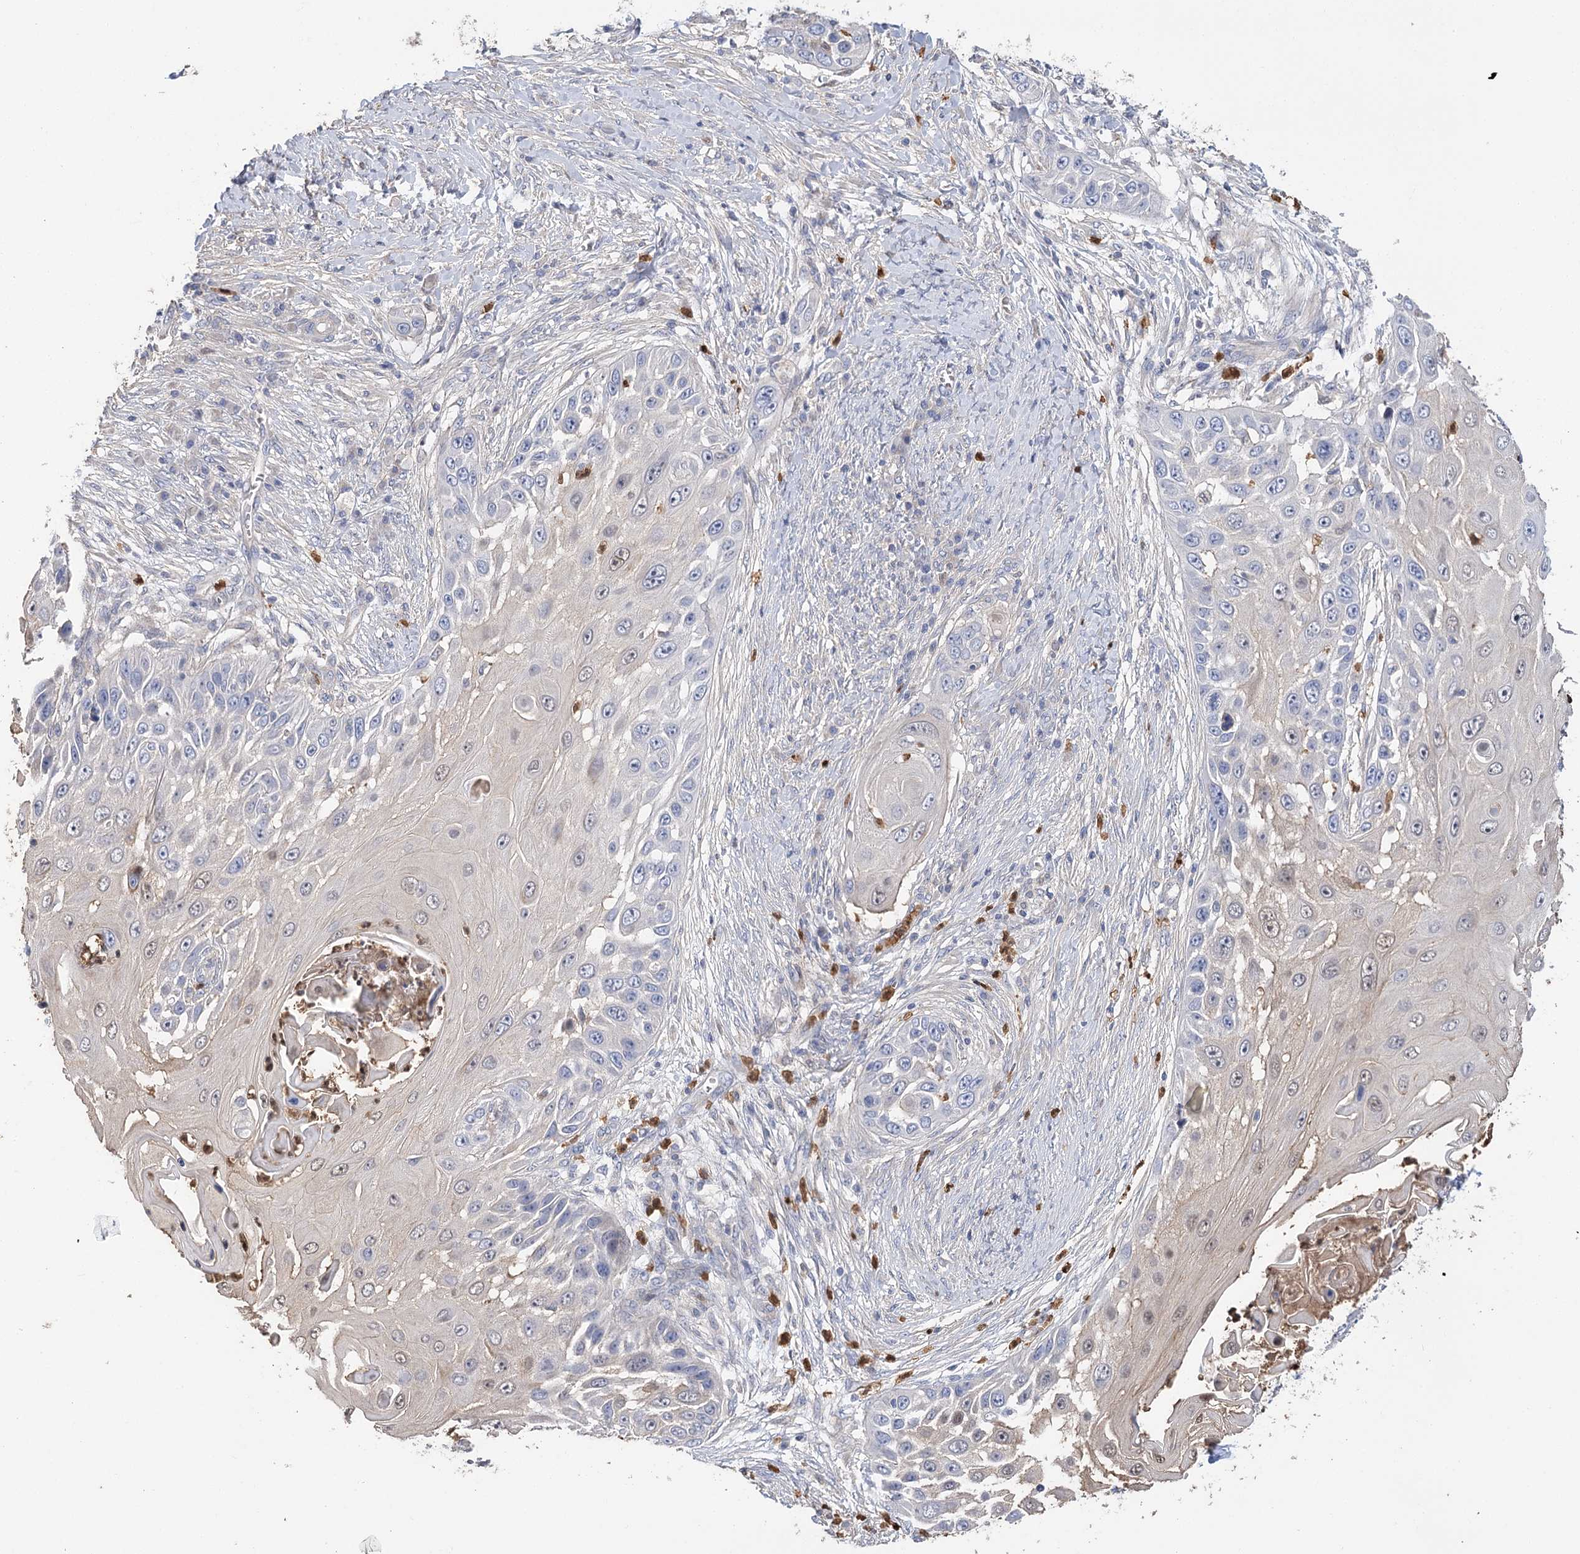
{"staining": {"intensity": "negative", "quantity": "none", "location": "none"}, "tissue": "skin cancer", "cell_type": "Tumor cells", "image_type": "cancer", "snomed": [{"axis": "morphology", "description": "Squamous cell carcinoma, NOS"}, {"axis": "topography", "description": "Skin"}], "caption": "This is an immunohistochemistry (IHC) photomicrograph of human squamous cell carcinoma (skin). There is no positivity in tumor cells.", "gene": "EPB41L5", "patient": {"sex": "female", "age": 44}}